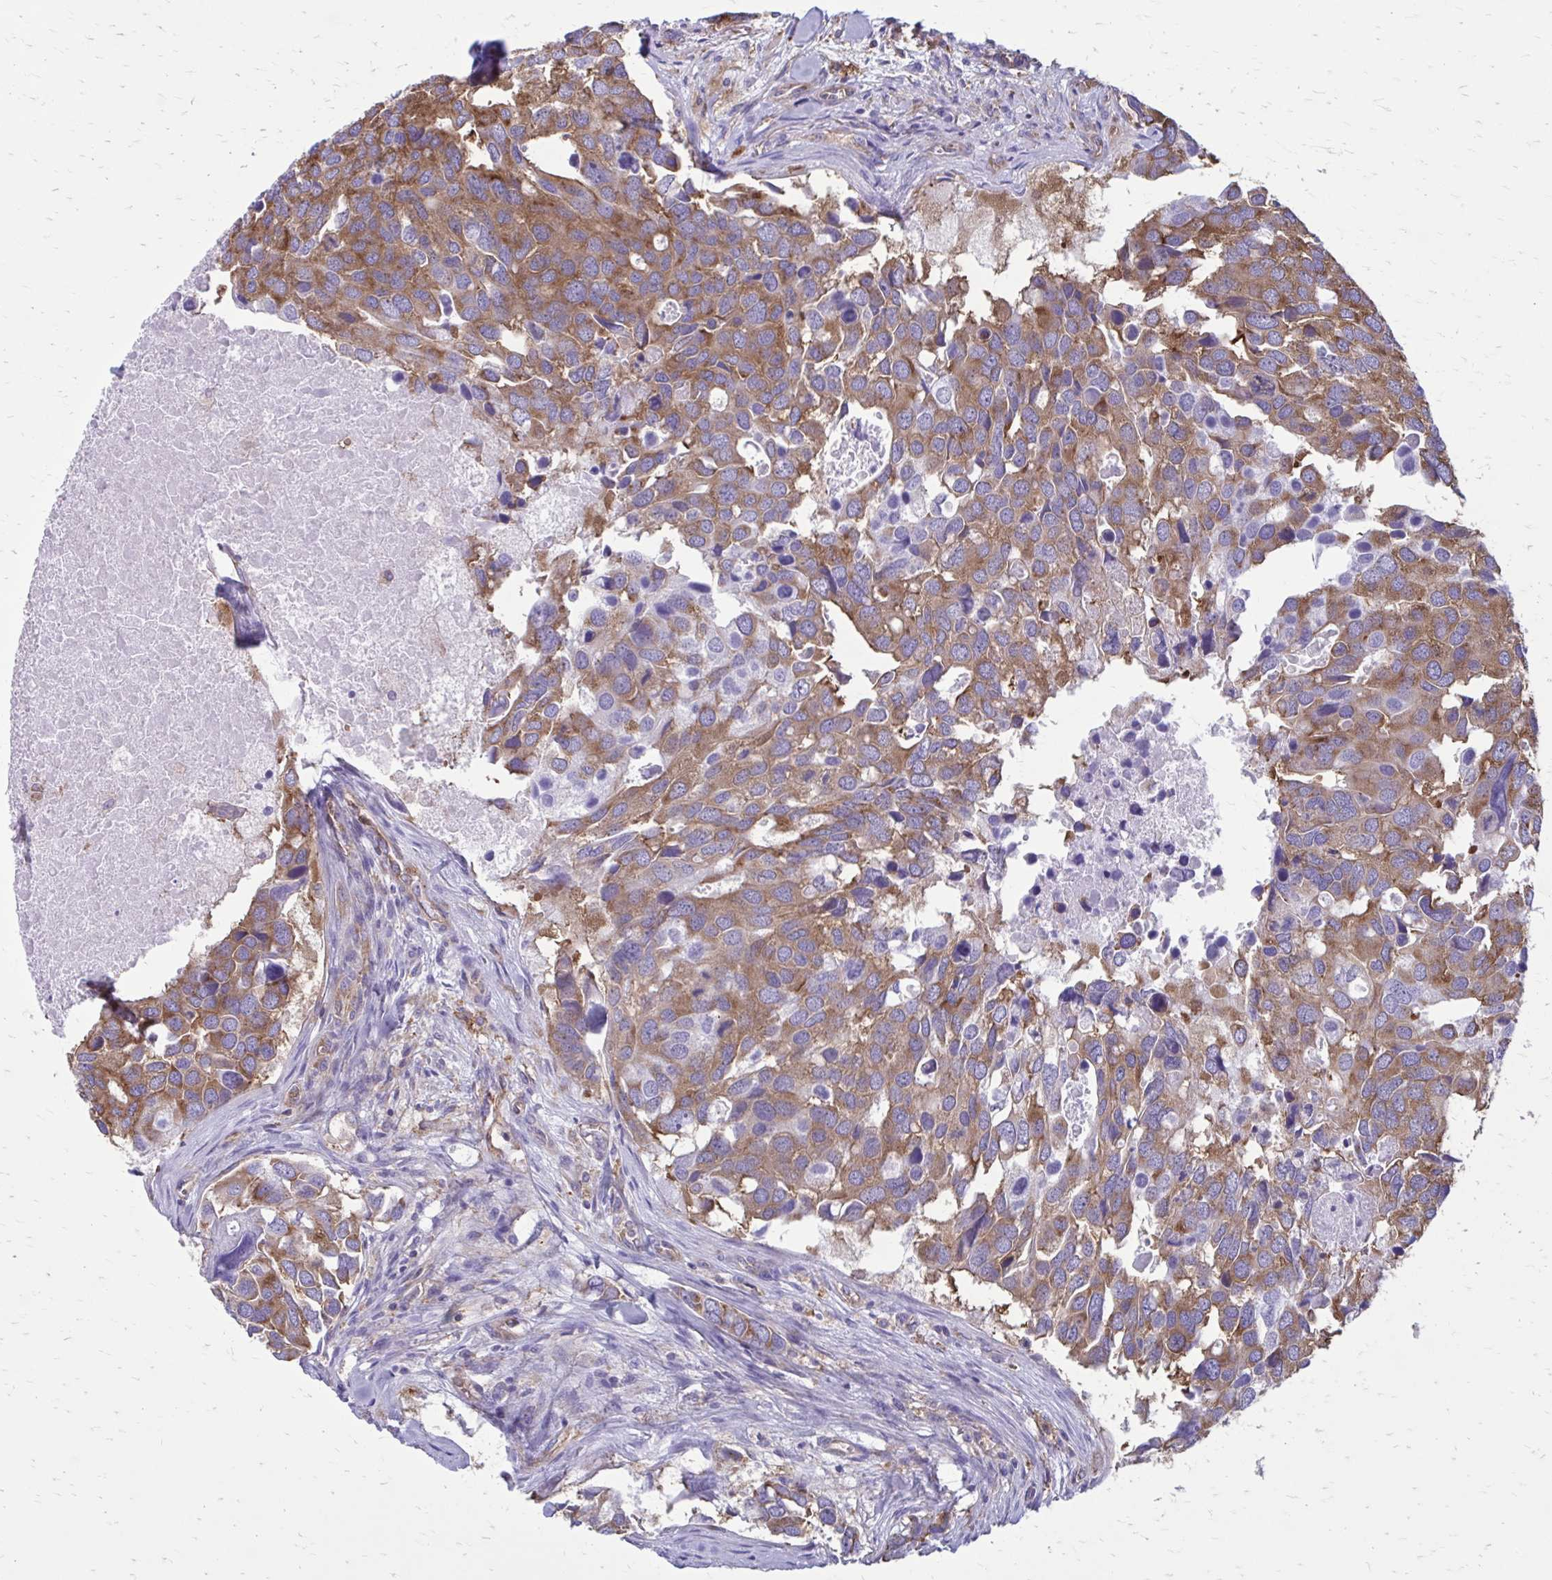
{"staining": {"intensity": "moderate", "quantity": ">75%", "location": "cytoplasmic/membranous"}, "tissue": "breast cancer", "cell_type": "Tumor cells", "image_type": "cancer", "snomed": [{"axis": "morphology", "description": "Duct carcinoma"}, {"axis": "topography", "description": "Breast"}], "caption": "Protein expression analysis of infiltrating ductal carcinoma (breast) demonstrates moderate cytoplasmic/membranous positivity in approximately >75% of tumor cells.", "gene": "CLTA", "patient": {"sex": "female", "age": 83}}